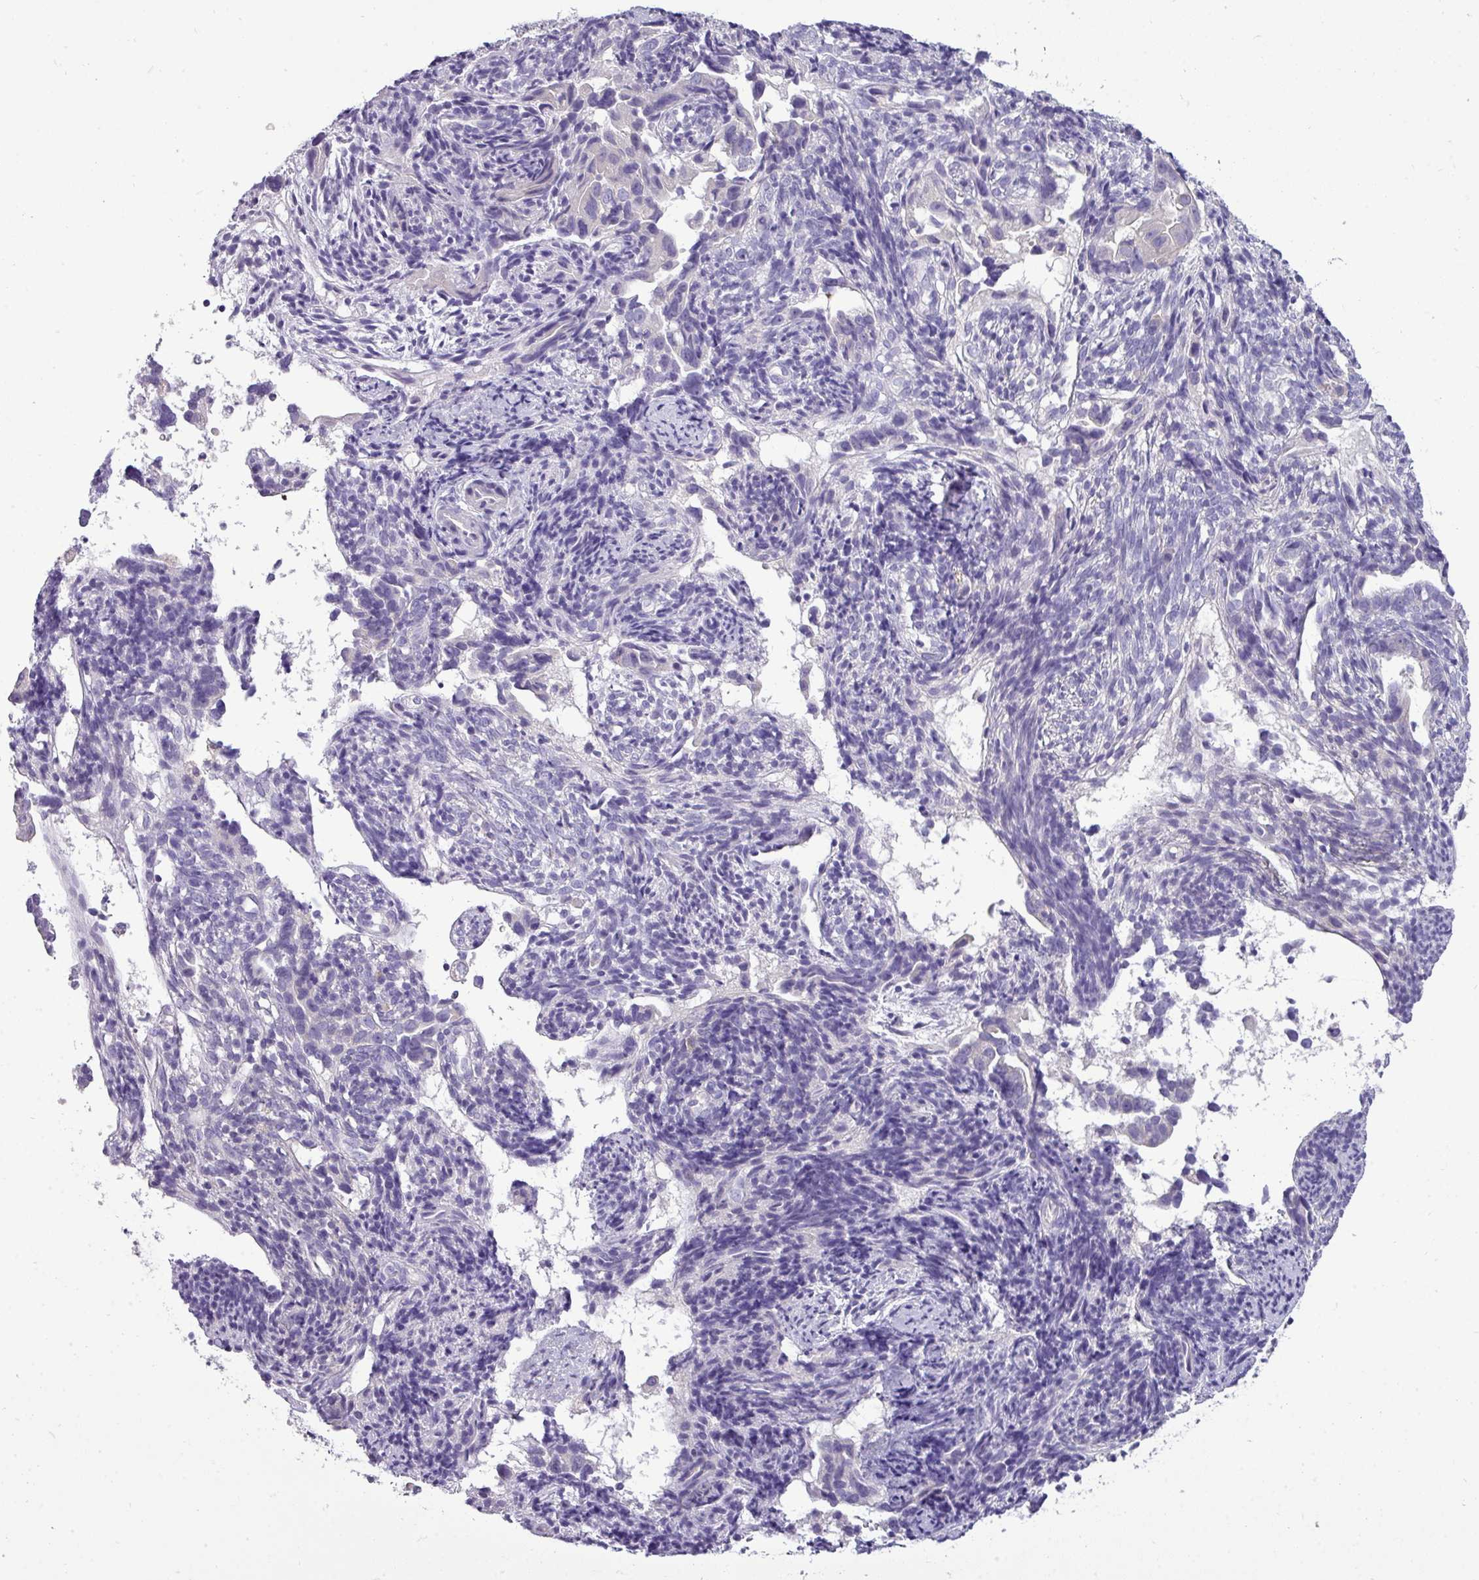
{"staining": {"intensity": "negative", "quantity": "none", "location": "none"}, "tissue": "endometrial cancer", "cell_type": "Tumor cells", "image_type": "cancer", "snomed": [{"axis": "morphology", "description": "Adenocarcinoma, NOS"}, {"axis": "topography", "description": "Endometrium"}], "caption": "Tumor cells show no significant staining in endometrial cancer (adenocarcinoma).", "gene": "DNAAF9", "patient": {"sex": "female", "age": 57}}